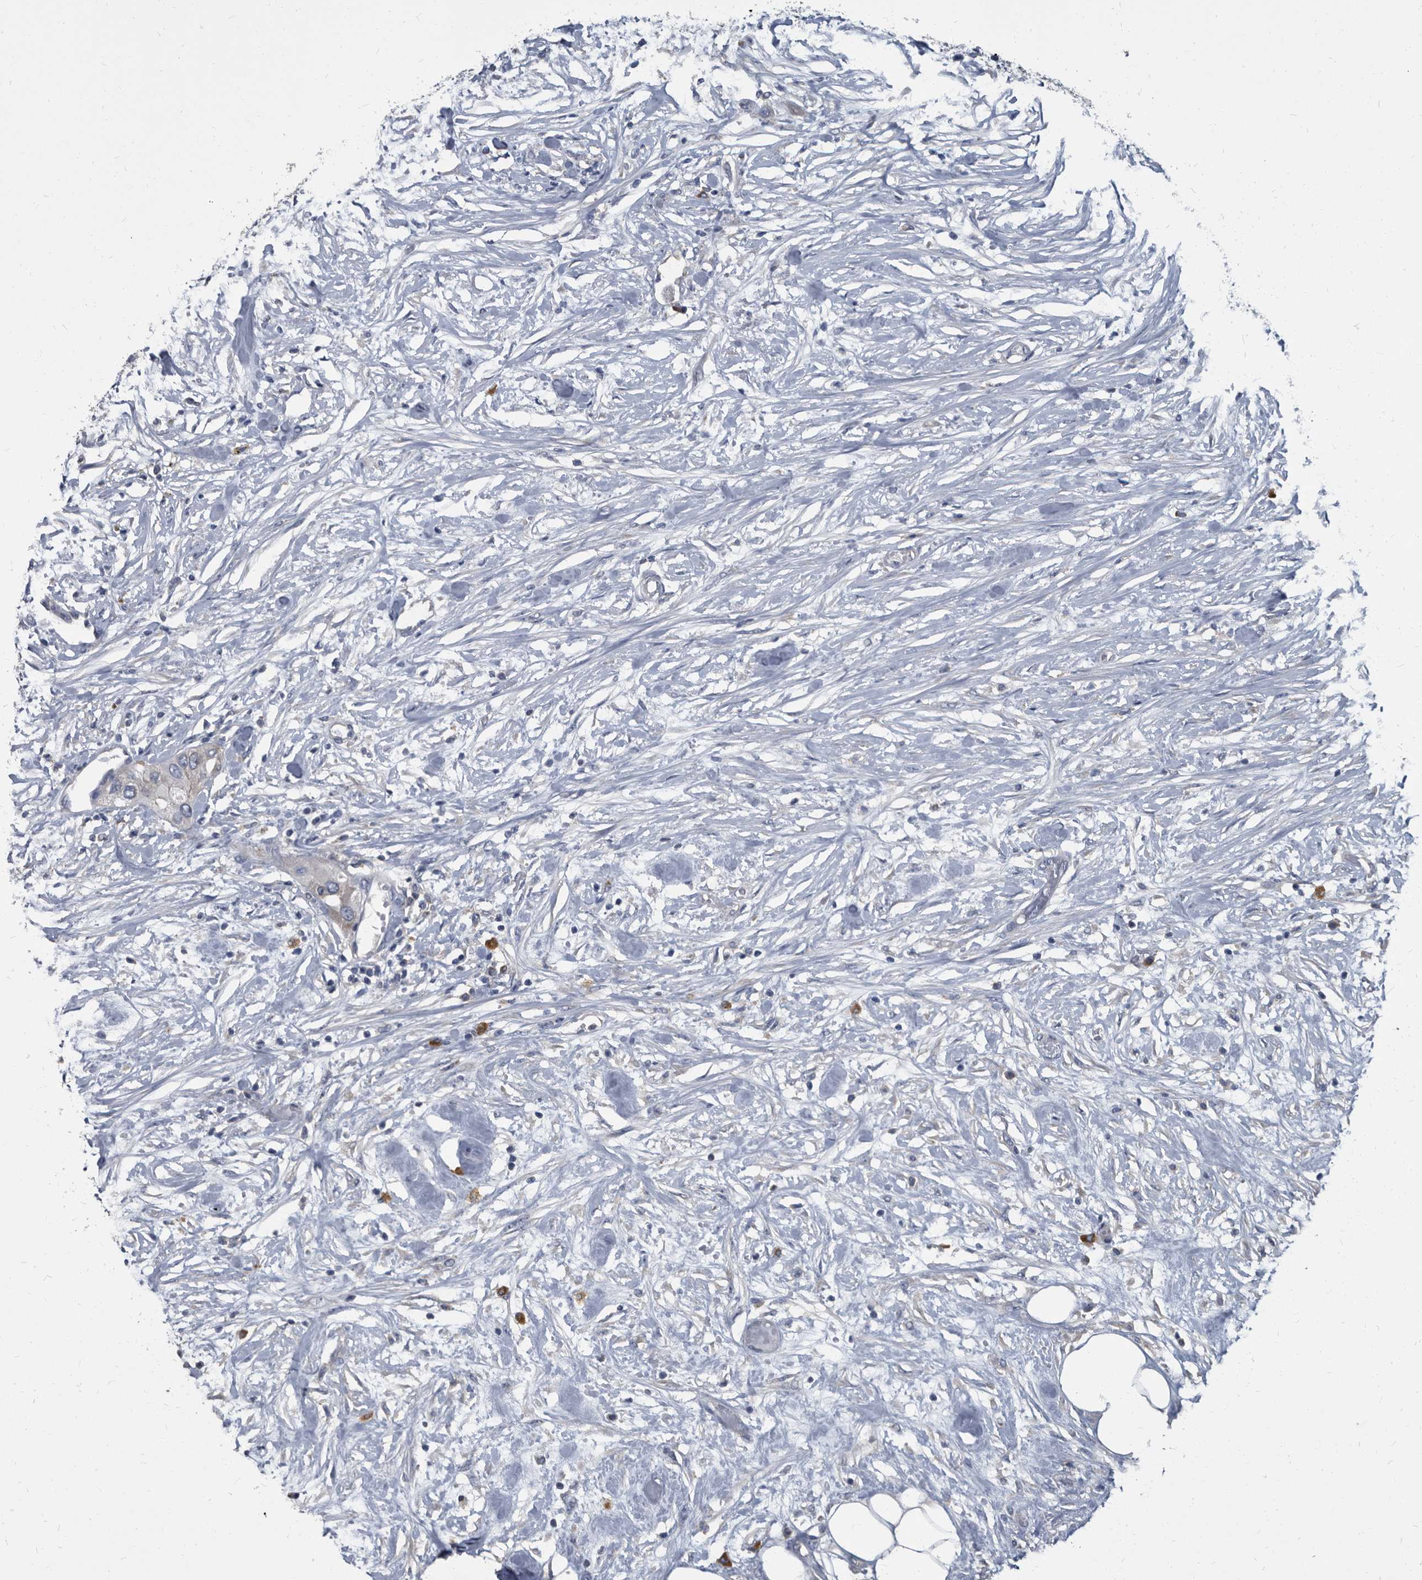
{"staining": {"intensity": "negative", "quantity": "none", "location": "none"}, "tissue": "urothelial cancer", "cell_type": "Tumor cells", "image_type": "cancer", "snomed": [{"axis": "morphology", "description": "Urothelial carcinoma, High grade"}, {"axis": "topography", "description": "Urinary bladder"}], "caption": "Histopathology image shows no significant protein positivity in tumor cells of urothelial cancer.", "gene": "CDV3", "patient": {"sex": "male", "age": 64}}